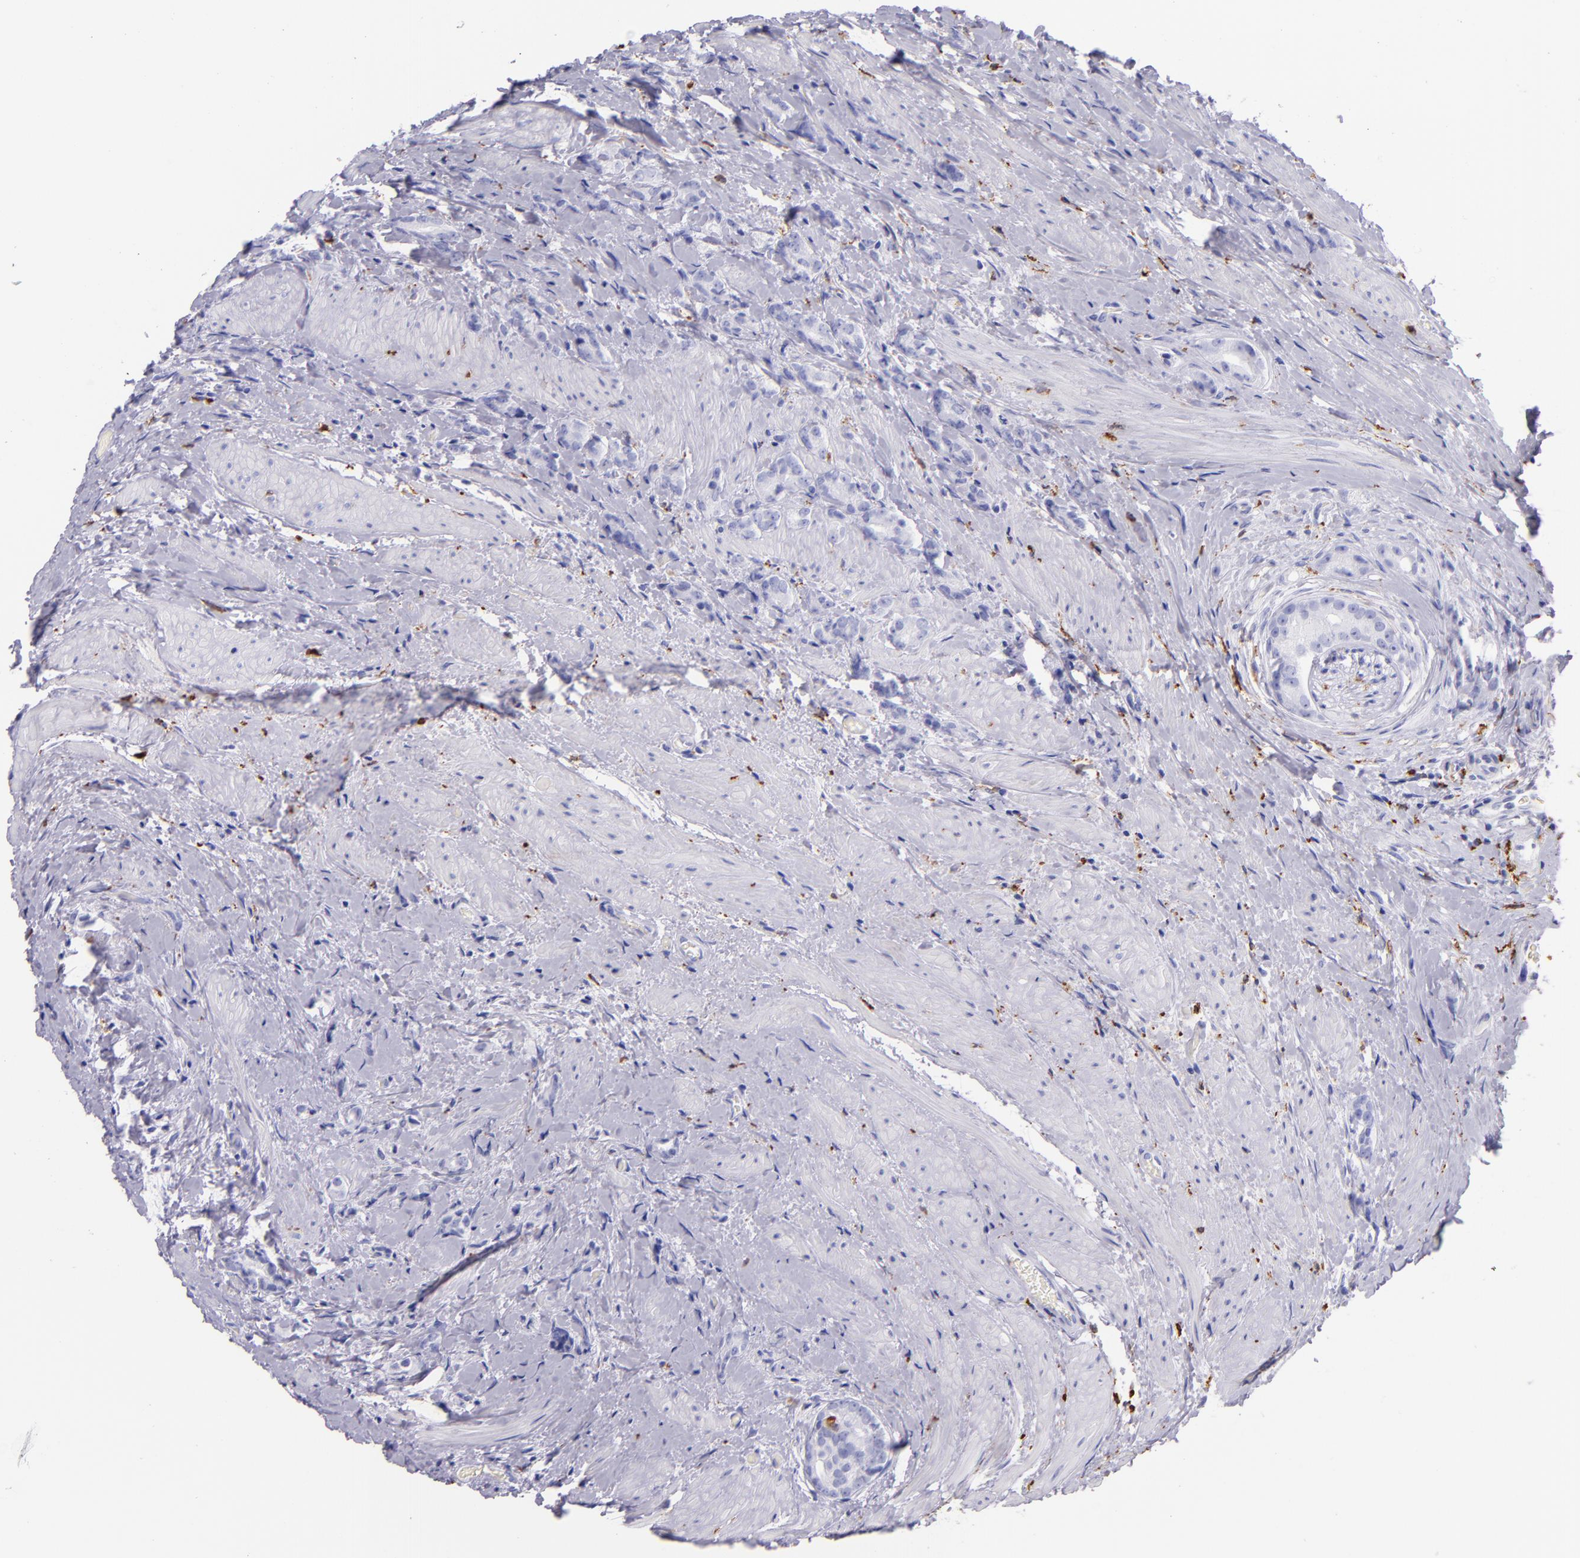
{"staining": {"intensity": "negative", "quantity": "none", "location": "none"}, "tissue": "prostate cancer", "cell_type": "Tumor cells", "image_type": "cancer", "snomed": [{"axis": "morphology", "description": "Adenocarcinoma, Medium grade"}, {"axis": "topography", "description": "Prostate"}], "caption": "This is a micrograph of IHC staining of prostate adenocarcinoma (medium-grade), which shows no staining in tumor cells.", "gene": "CD163", "patient": {"sex": "male", "age": 59}}